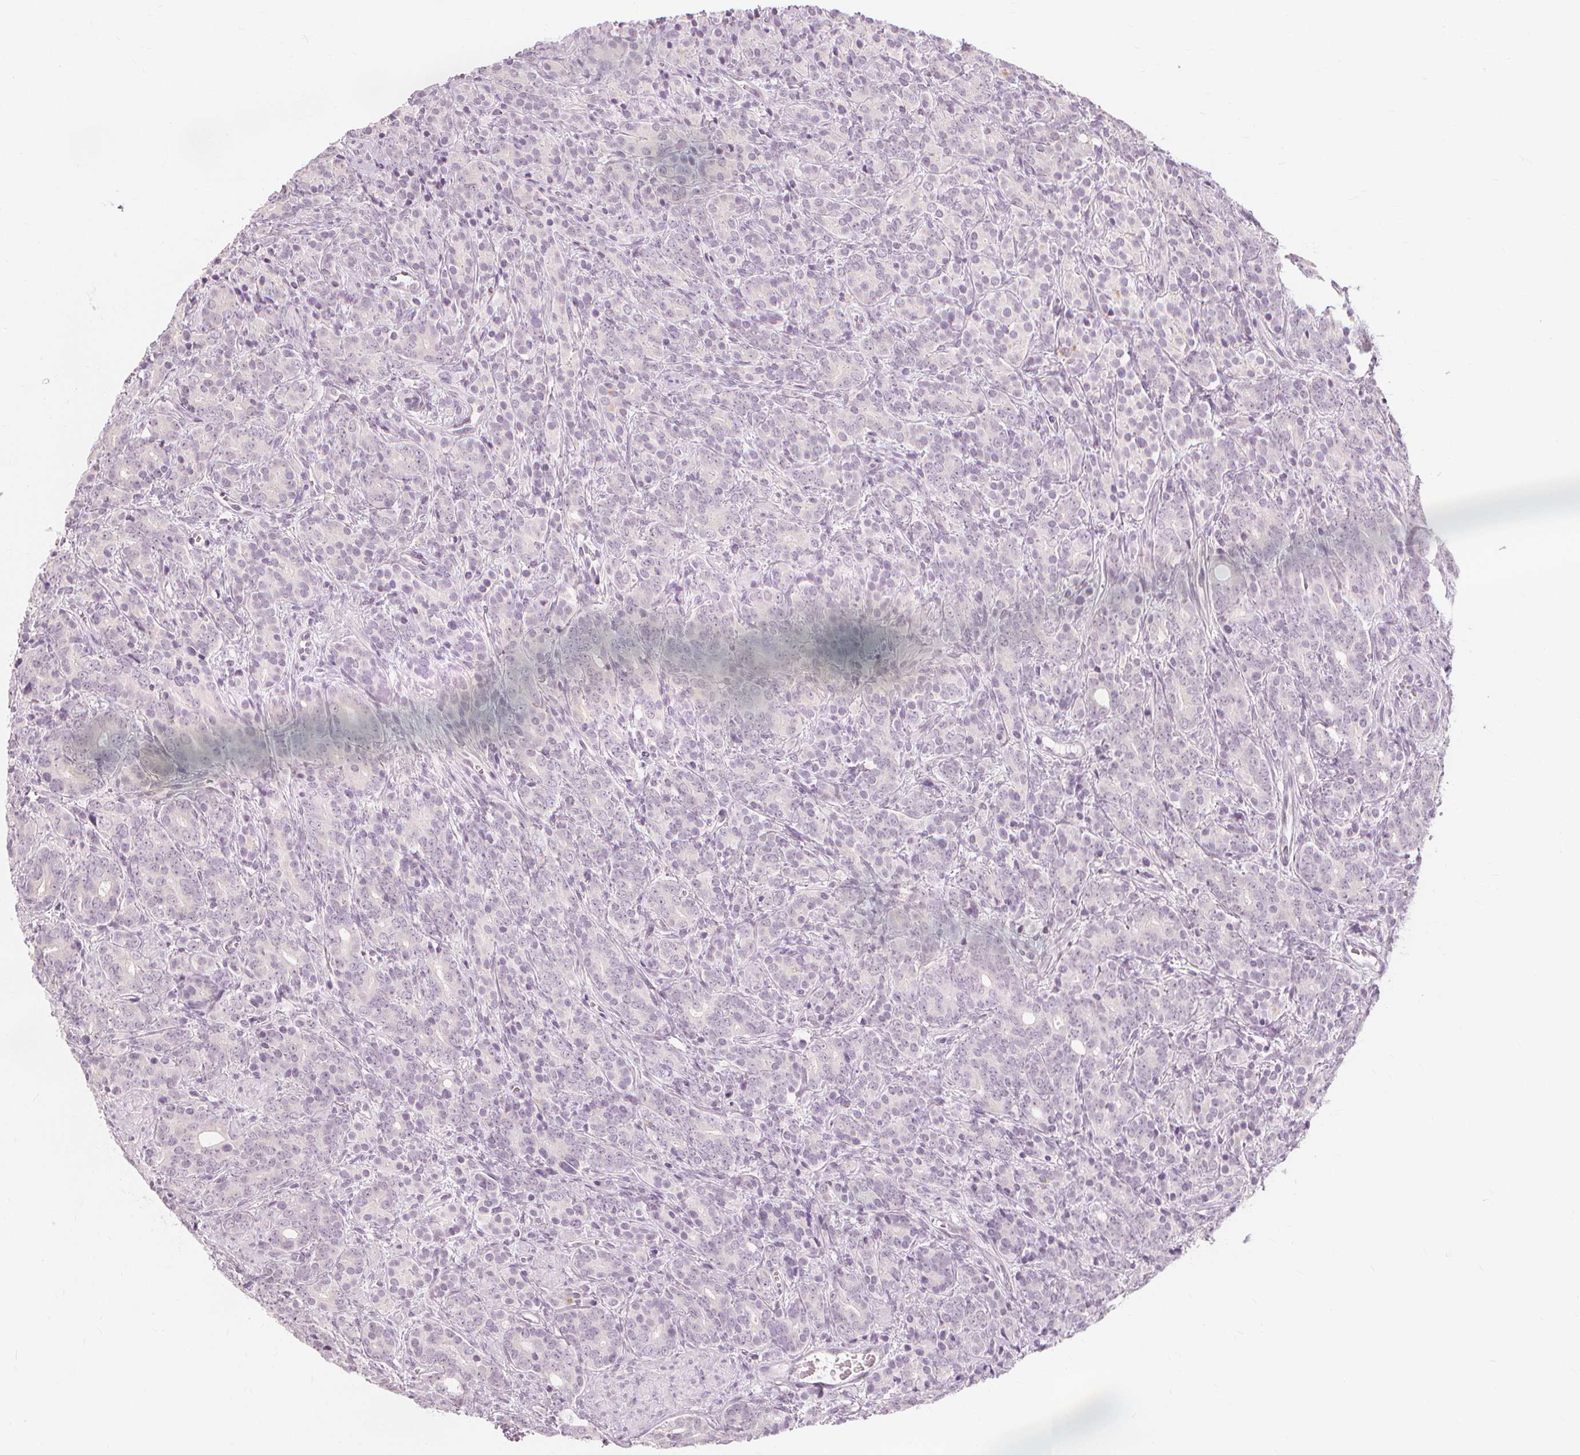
{"staining": {"intensity": "negative", "quantity": "none", "location": "none"}, "tissue": "prostate cancer", "cell_type": "Tumor cells", "image_type": "cancer", "snomed": [{"axis": "morphology", "description": "Adenocarcinoma, High grade"}, {"axis": "topography", "description": "Prostate"}], "caption": "Tumor cells show no significant protein expression in prostate adenocarcinoma (high-grade). (DAB immunohistochemistry, high magnification).", "gene": "MUC12", "patient": {"sex": "male", "age": 84}}